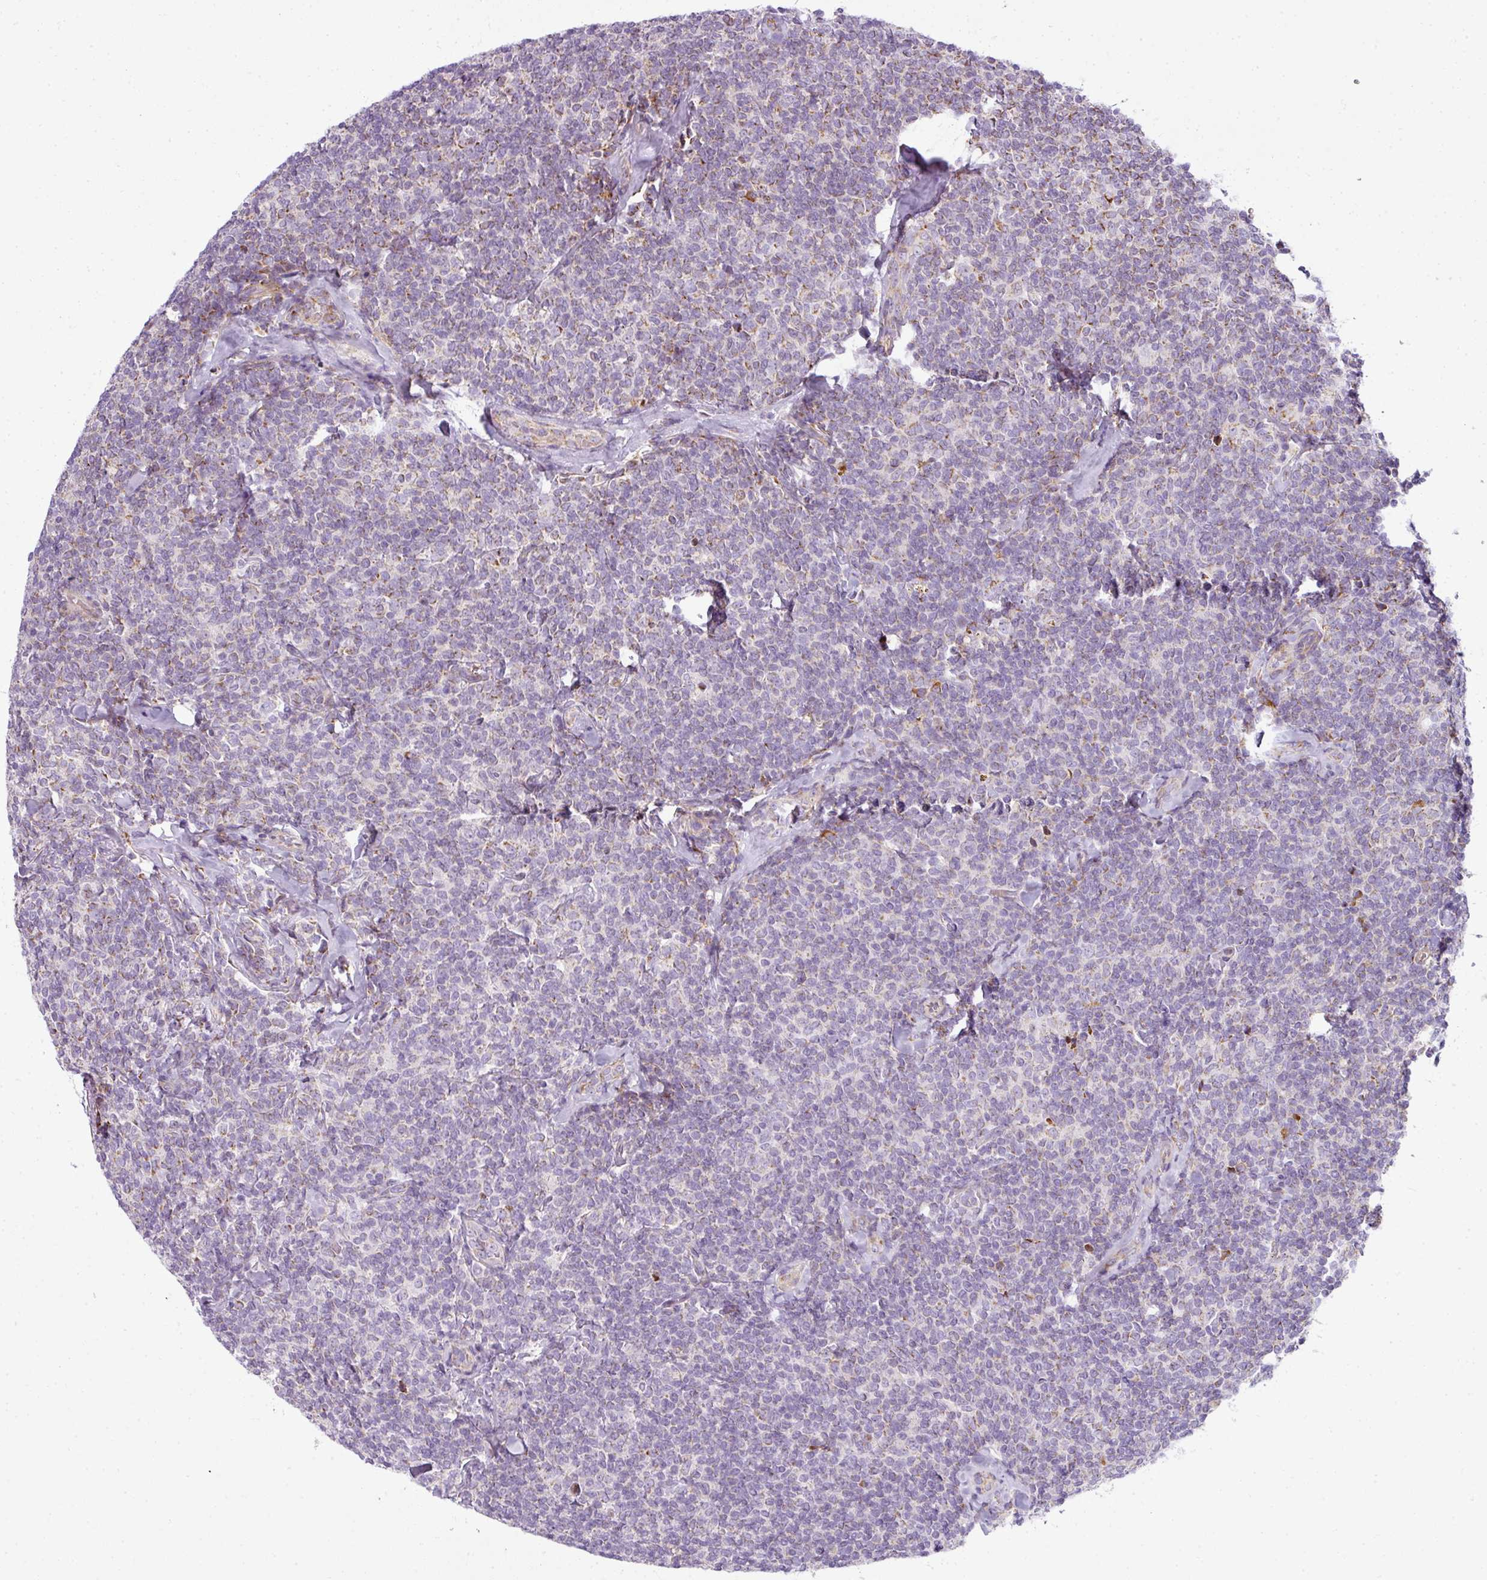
{"staining": {"intensity": "negative", "quantity": "none", "location": "none"}, "tissue": "lymphoma", "cell_type": "Tumor cells", "image_type": "cancer", "snomed": [{"axis": "morphology", "description": "Malignant lymphoma, non-Hodgkin's type, Low grade"}, {"axis": "topography", "description": "Lymph node"}], "caption": "A high-resolution histopathology image shows immunohistochemistry staining of malignant lymphoma, non-Hodgkin's type (low-grade), which reveals no significant positivity in tumor cells.", "gene": "ANKRD18A", "patient": {"sex": "female", "age": 56}}